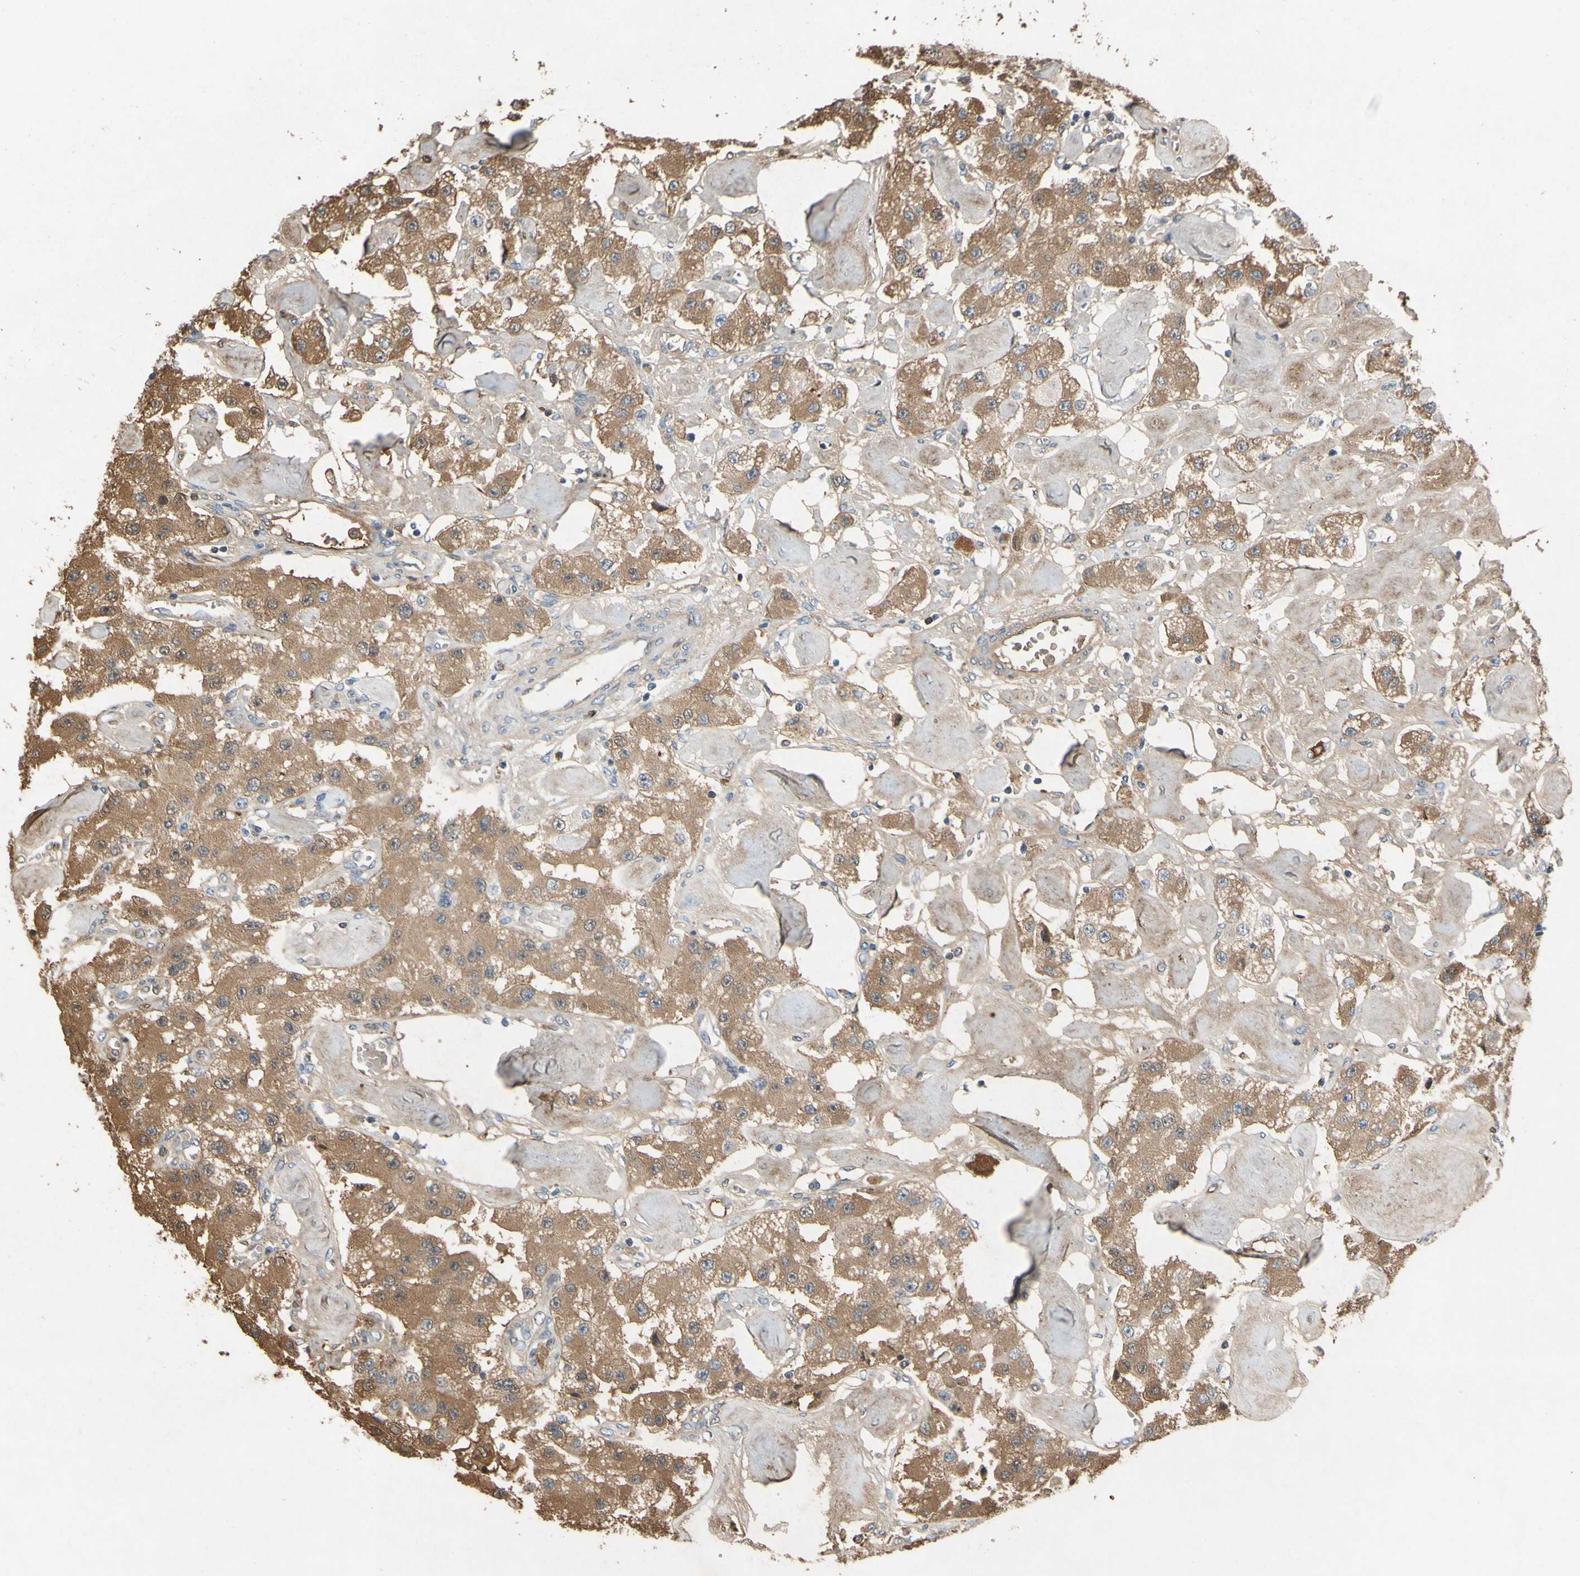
{"staining": {"intensity": "moderate", "quantity": "25%-75%", "location": "cytoplasmic/membranous"}, "tissue": "carcinoid", "cell_type": "Tumor cells", "image_type": "cancer", "snomed": [{"axis": "morphology", "description": "Carcinoid, malignant, NOS"}, {"axis": "topography", "description": "Pancreas"}], "caption": "Tumor cells reveal moderate cytoplasmic/membranous positivity in approximately 25%-75% of cells in carcinoid.", "gene": "TIMP2", "patient": {"sex": "male", "age": 41}}